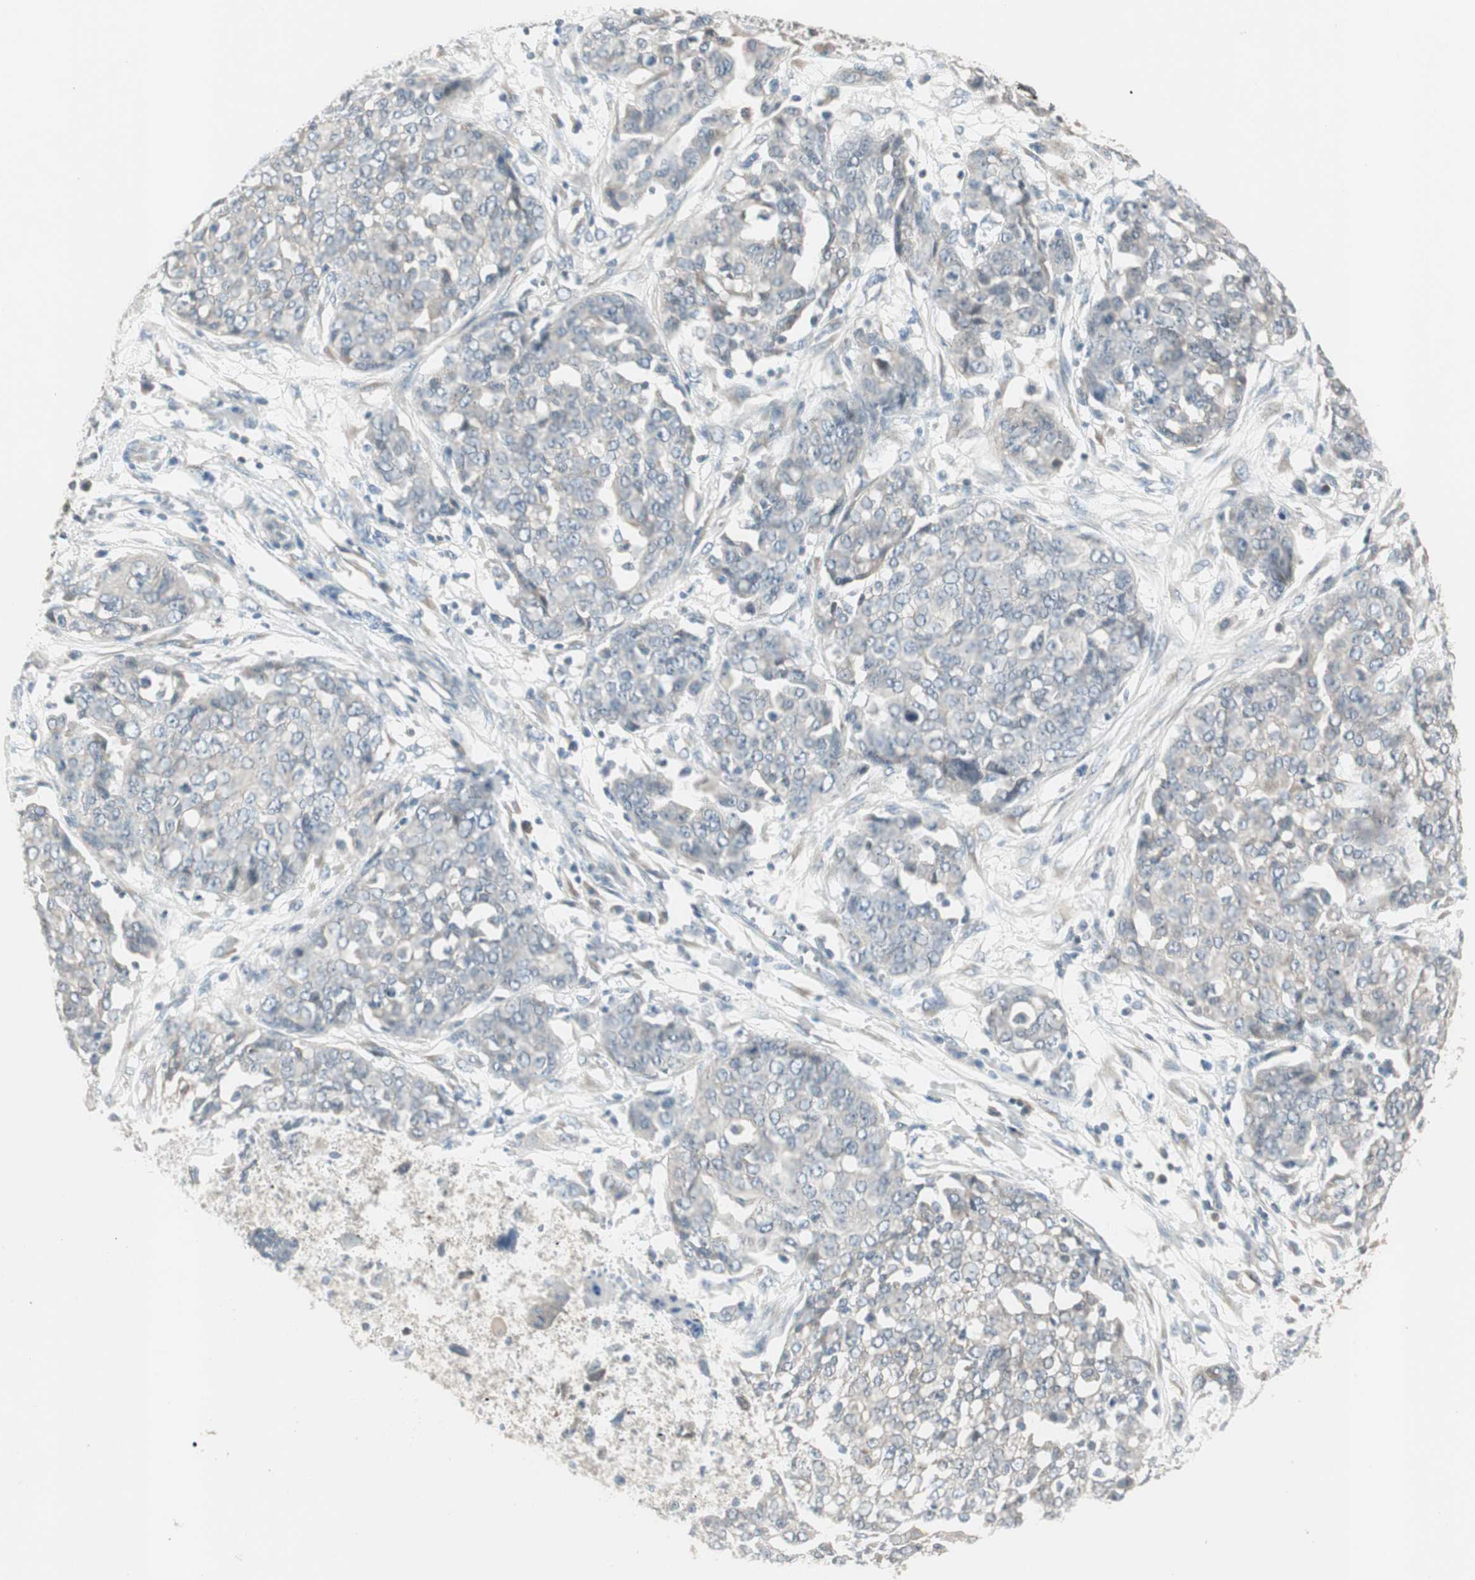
{"staining": {"intensity": "negative", "quantity": "none", "location": "none"}, "tissue": "ovarian cancer", "cell_type": "Tumor cells", "image_type": "cancer", "snomed": [{"axis": "morphology", "description": "Cystadenocarcinoma, serous, NOS"}, {"axis": "topography", "description": "Soft tissue"}, {"axis": "topography", "description": "Ovary"}], "caption": "Tumor cells are negative for protein expression in human ovarian cancer (serous cystadenocarcinoma).", "gene": "PDZK1", "patient": {"sex": "female", "age": 57}}